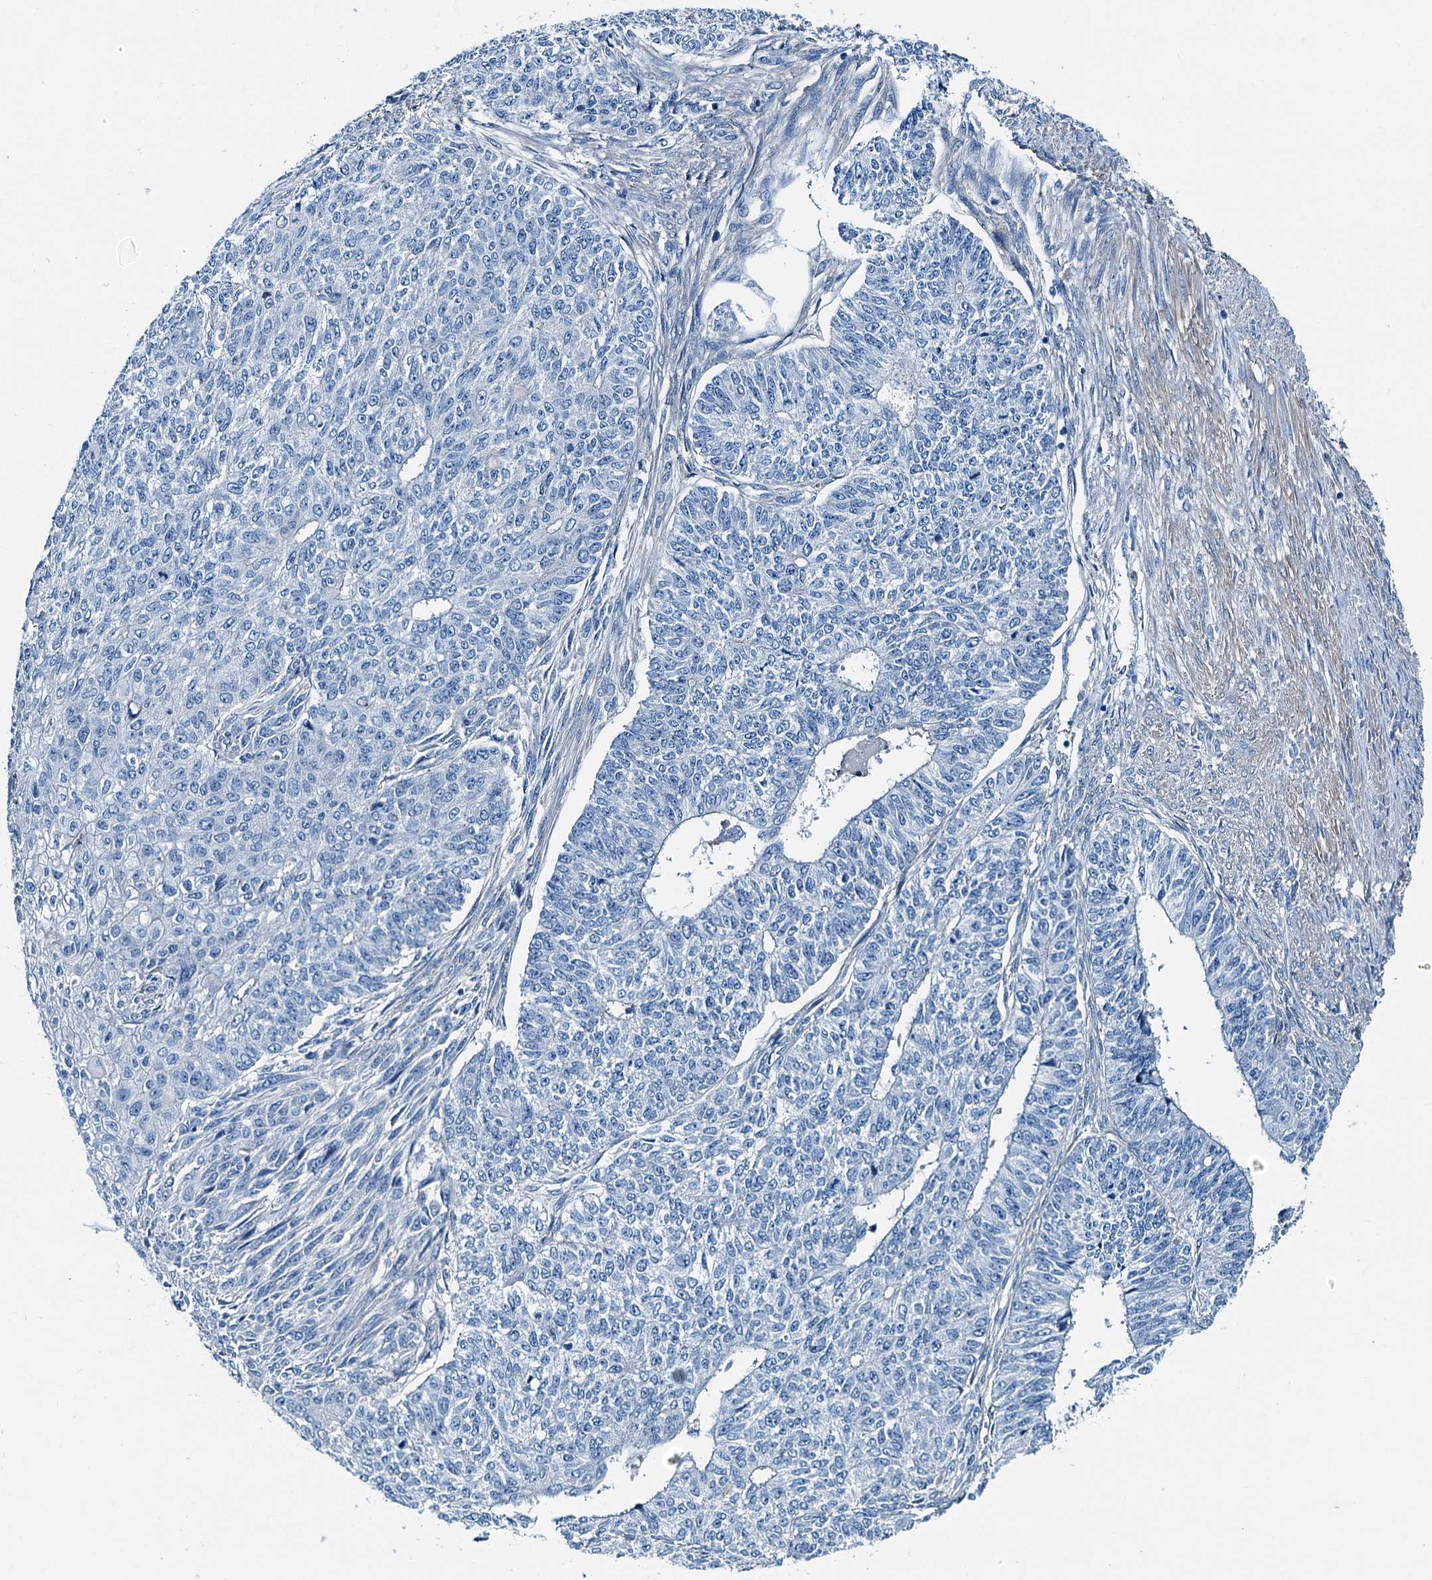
{"staining": {"intensity": "negative", "quantity": "none", "location": "none"}, "tissue": "endometrial cancer", "cell_type": "Tumor cells", "image_type": "cancer", "snomed": [{"axis": "morphology", "description": "Adenocarcinoma, NOS"}, {"axis": "topography", "description": "Endometrium"}], "caption": "Protein analysis of endometrial adenocarcinoma exhibits no significant positivity in tumor cells. The staining is performed using DAB brown chromogen with nuclei counter-stained in using hematoxylin.", "gene": "RAB3IL1", "patient": {"sex": "female", "age": 32}}